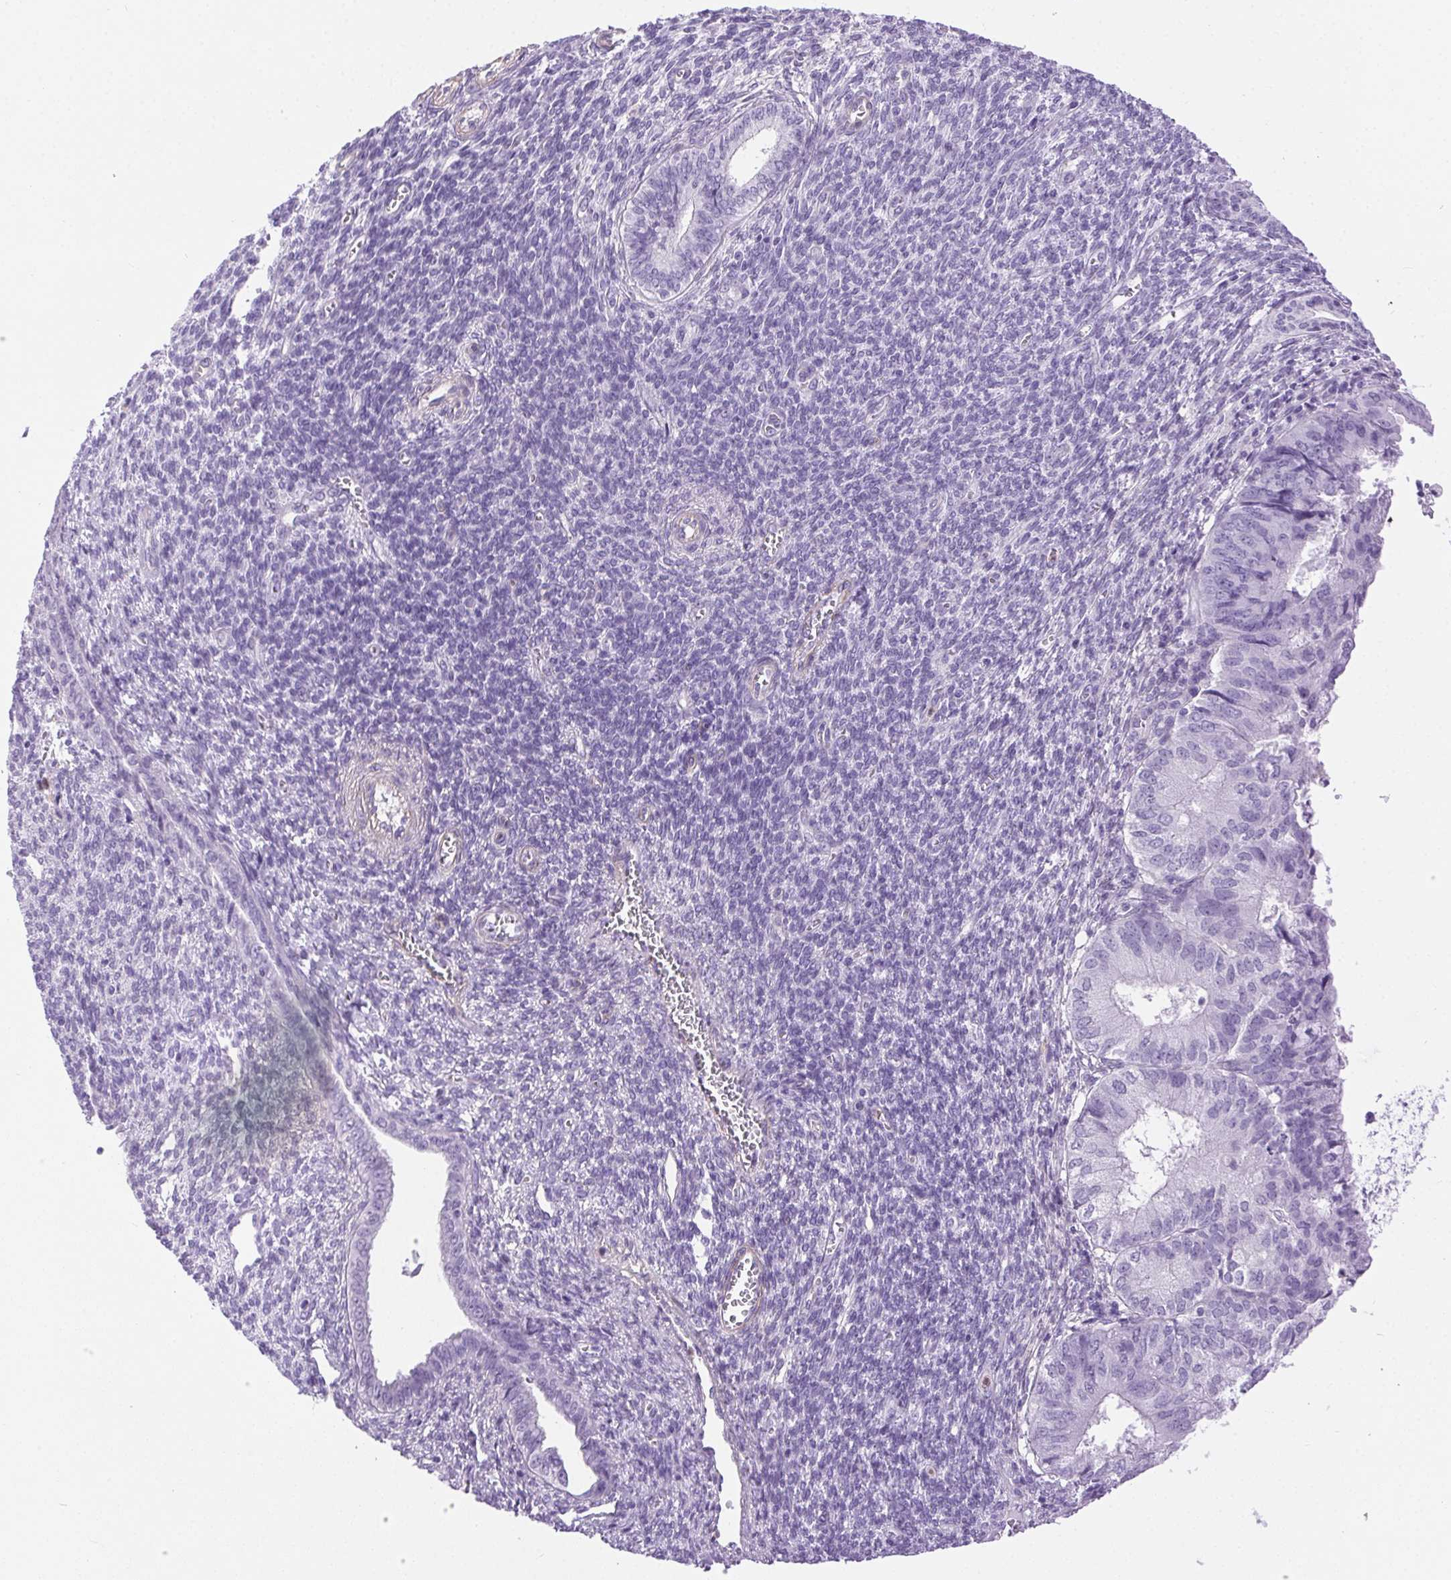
{"staining": {"intensity": "negative", "quantity": "none", "location": "none"}, "tissue": "endometrial cancer", "cell_type": "Tumor cells", "image_type": "cancer", "snomed": [{"axis": "morphology", "description": "Adenocarcinoma, NOS"}, {"axis": "topography", "description": "Endometrium"}], "caption": "Immunohistochemistry (IHC) histopathology image of human adenocarcinoma (endometrial) stained for a protein (brown), which demonstrates no positivity in tumor cells.", "gene": "SHCBP1L", "patient": {"sex": "female", "age": 86}}